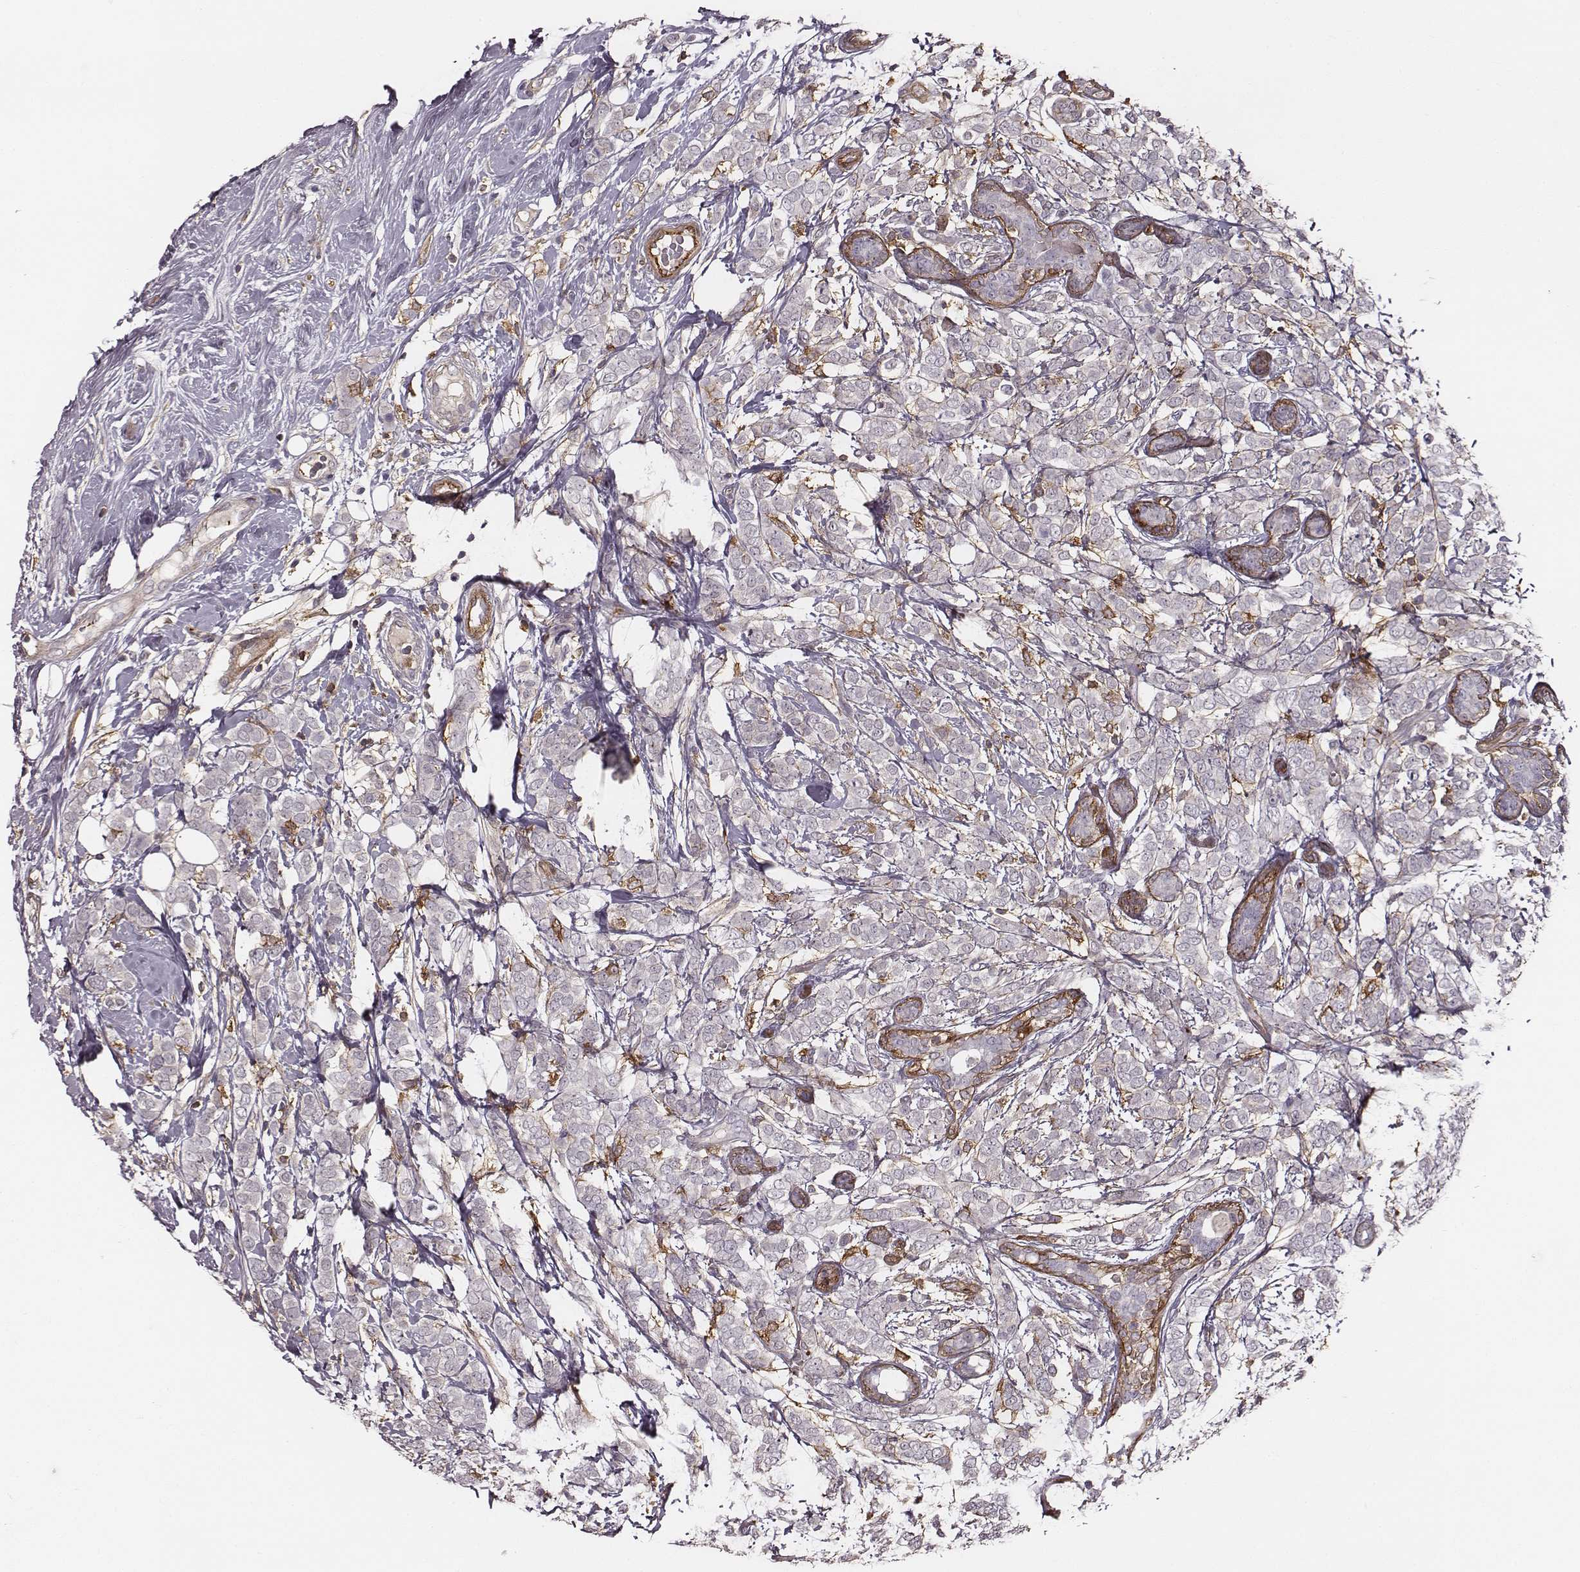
{"staining": {"intensity": "negative", "quantity": "none", "location": "none"}, "tissue": "breast cancer", "cell_type": "Tumor cells", "image_type": "cancer", "snomed": [{"axis": "morphology", "description": "Lobular carcinoma"}, {"axis": "topography", "description": "Breast"}], "caption": "A histopathology image of breast cancer stained for a protein exhibits no brown staining in tumor cells. (Stains: DAB (3,3'-diaminobenzidine) immunohistochemistry with hematoxylin counter stain, Microscopy: brightfield microscopy at high magnification).", "gene": "ZYX", "patient": {"sex": "female", "age": 49}}